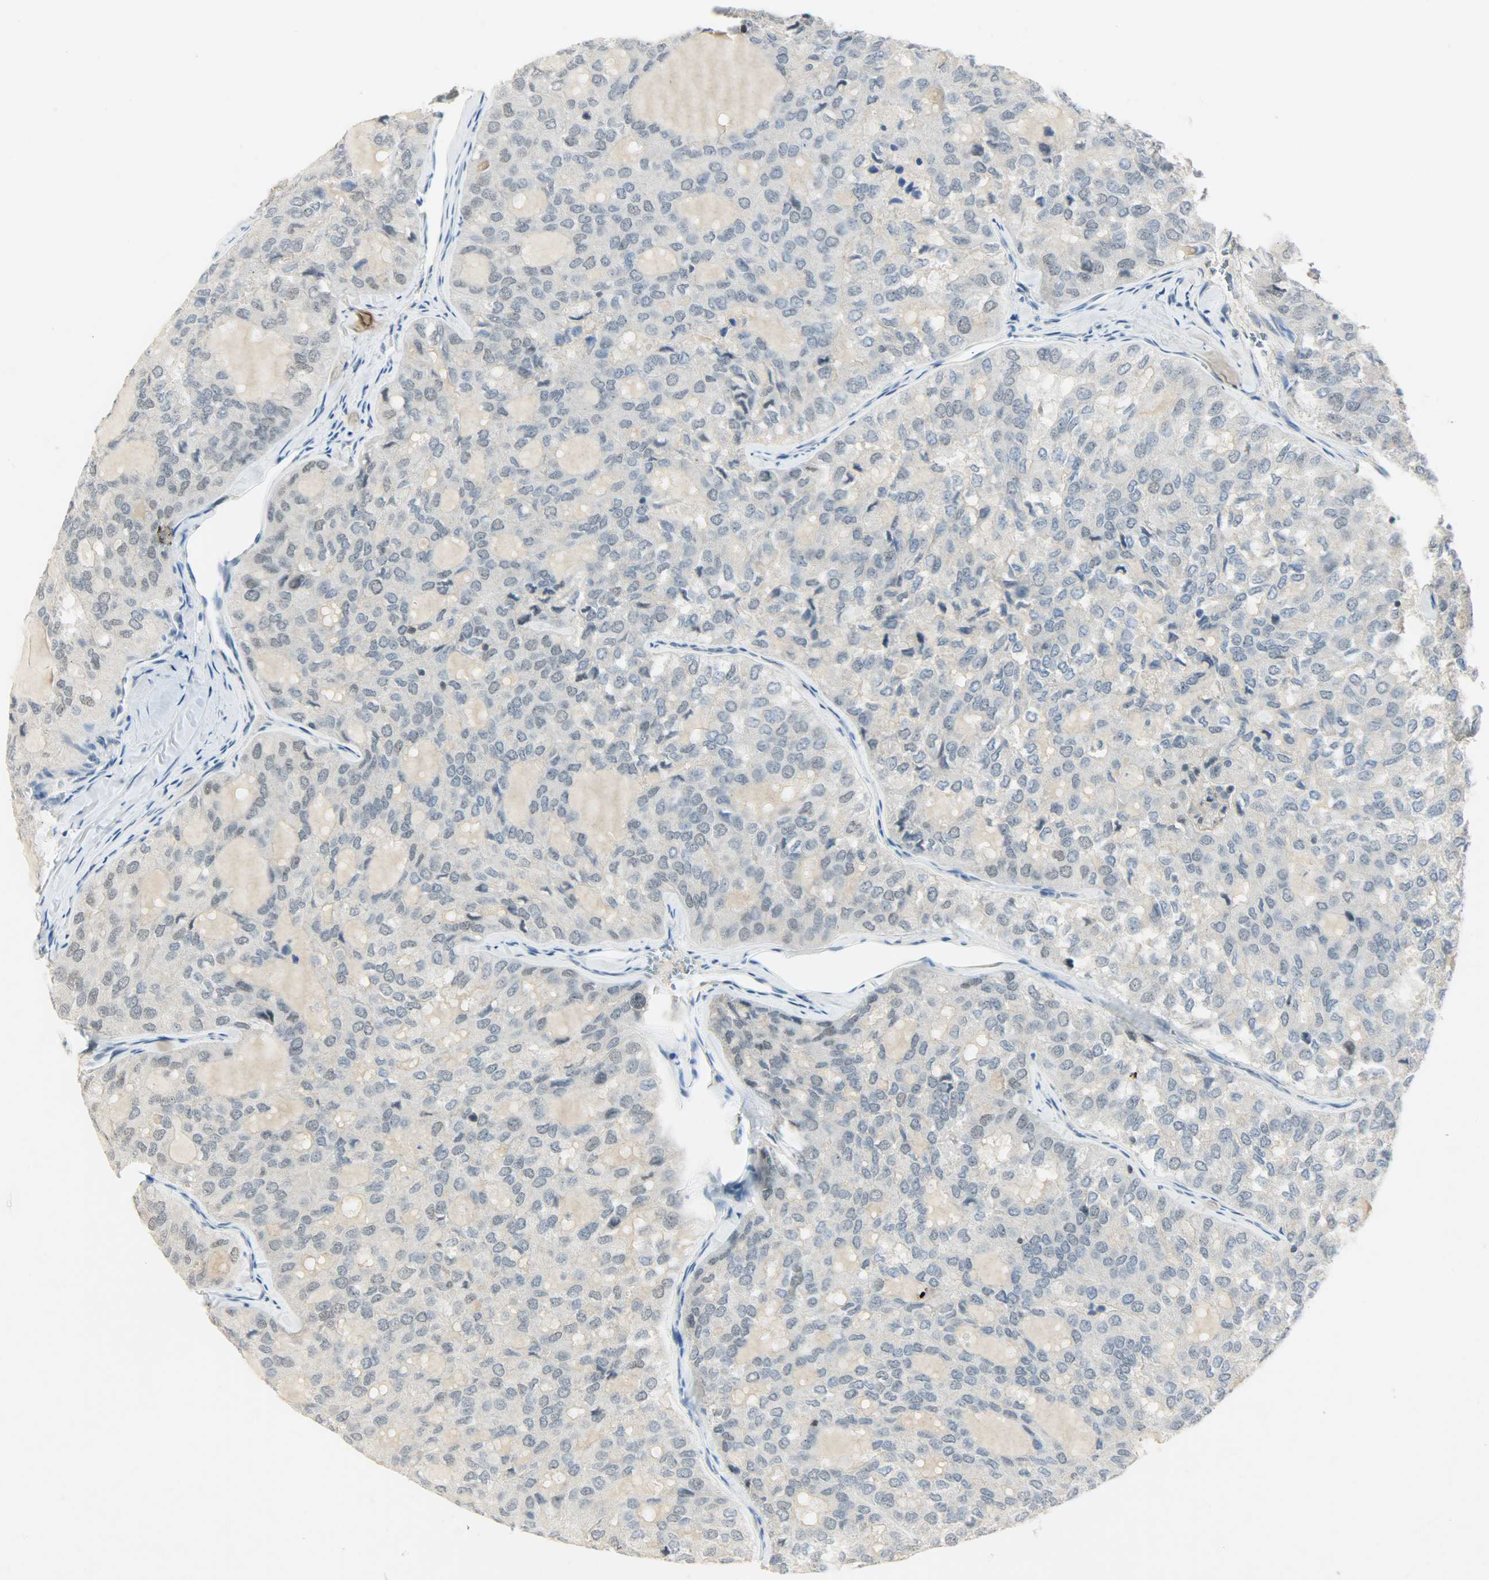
{"staining": {"intensity": "weak", "quantity": "<25%", "location": "cytoplasmic/membranous,nuclear"}, "tissue": "thyroid cancer", "cell_type": "Tumor cells", "image_type": "cancer", "snomed": [{"axis": "morphology", "description": "Follicular adenoma carcinoma, NOS"}, {"axis": "topography", "description": "Thyroid gland"}], "caption": "Immunohistochemistry of human follicular adenoma carcinoma (thyroid) displays no staining in tumor cells. (DAB (3,3'-diaminobenzidine) immunohistochemistry (IHC) visualized using brightfield microscopy, high magnification).", "gene": "PPARG", "patient": {"sex": "male", "age": 75}}